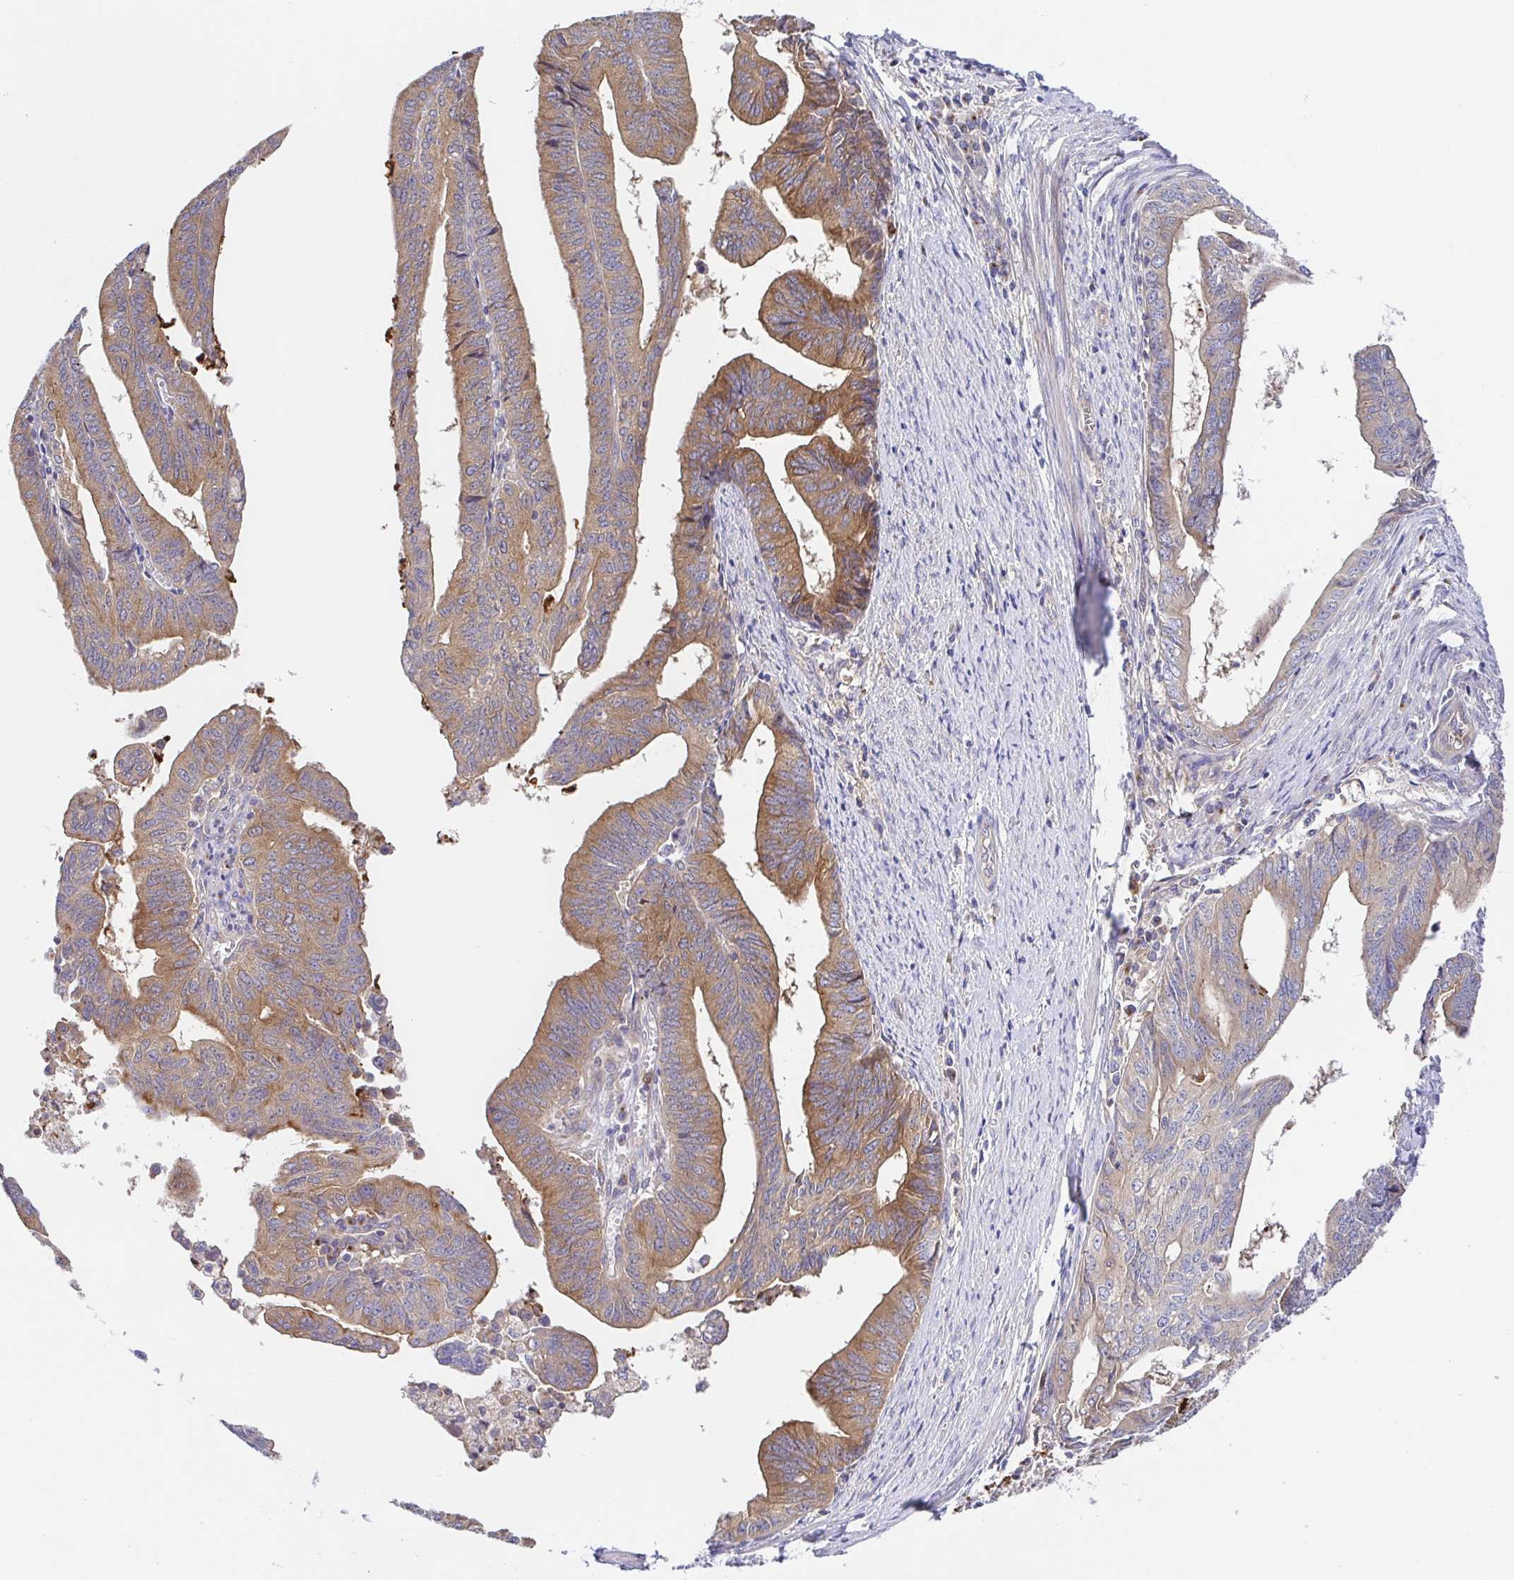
{"staining": {"intensity": "moderate", "quantity": ">75%", "location": "cytoplasmic/membranous"}, "tissue": "endometrial cancer", "cell_type": "Tumor cells", "image_type": "cancer", "snomed": [{"axis": "morphology", "description": "Adenocarcinoma, NOS"}, {"axis": "topography", "description": "Endometrium"}], "caption": "There is medium levels of moderate cytoplasmic/membranous staining in tumor cells of endometrial adenocarcinoma, as demonstrated by immunohistochemical staining (brown color).", "gene": "GOLGA1", "patient": {"sex": "female", "age": 65}}